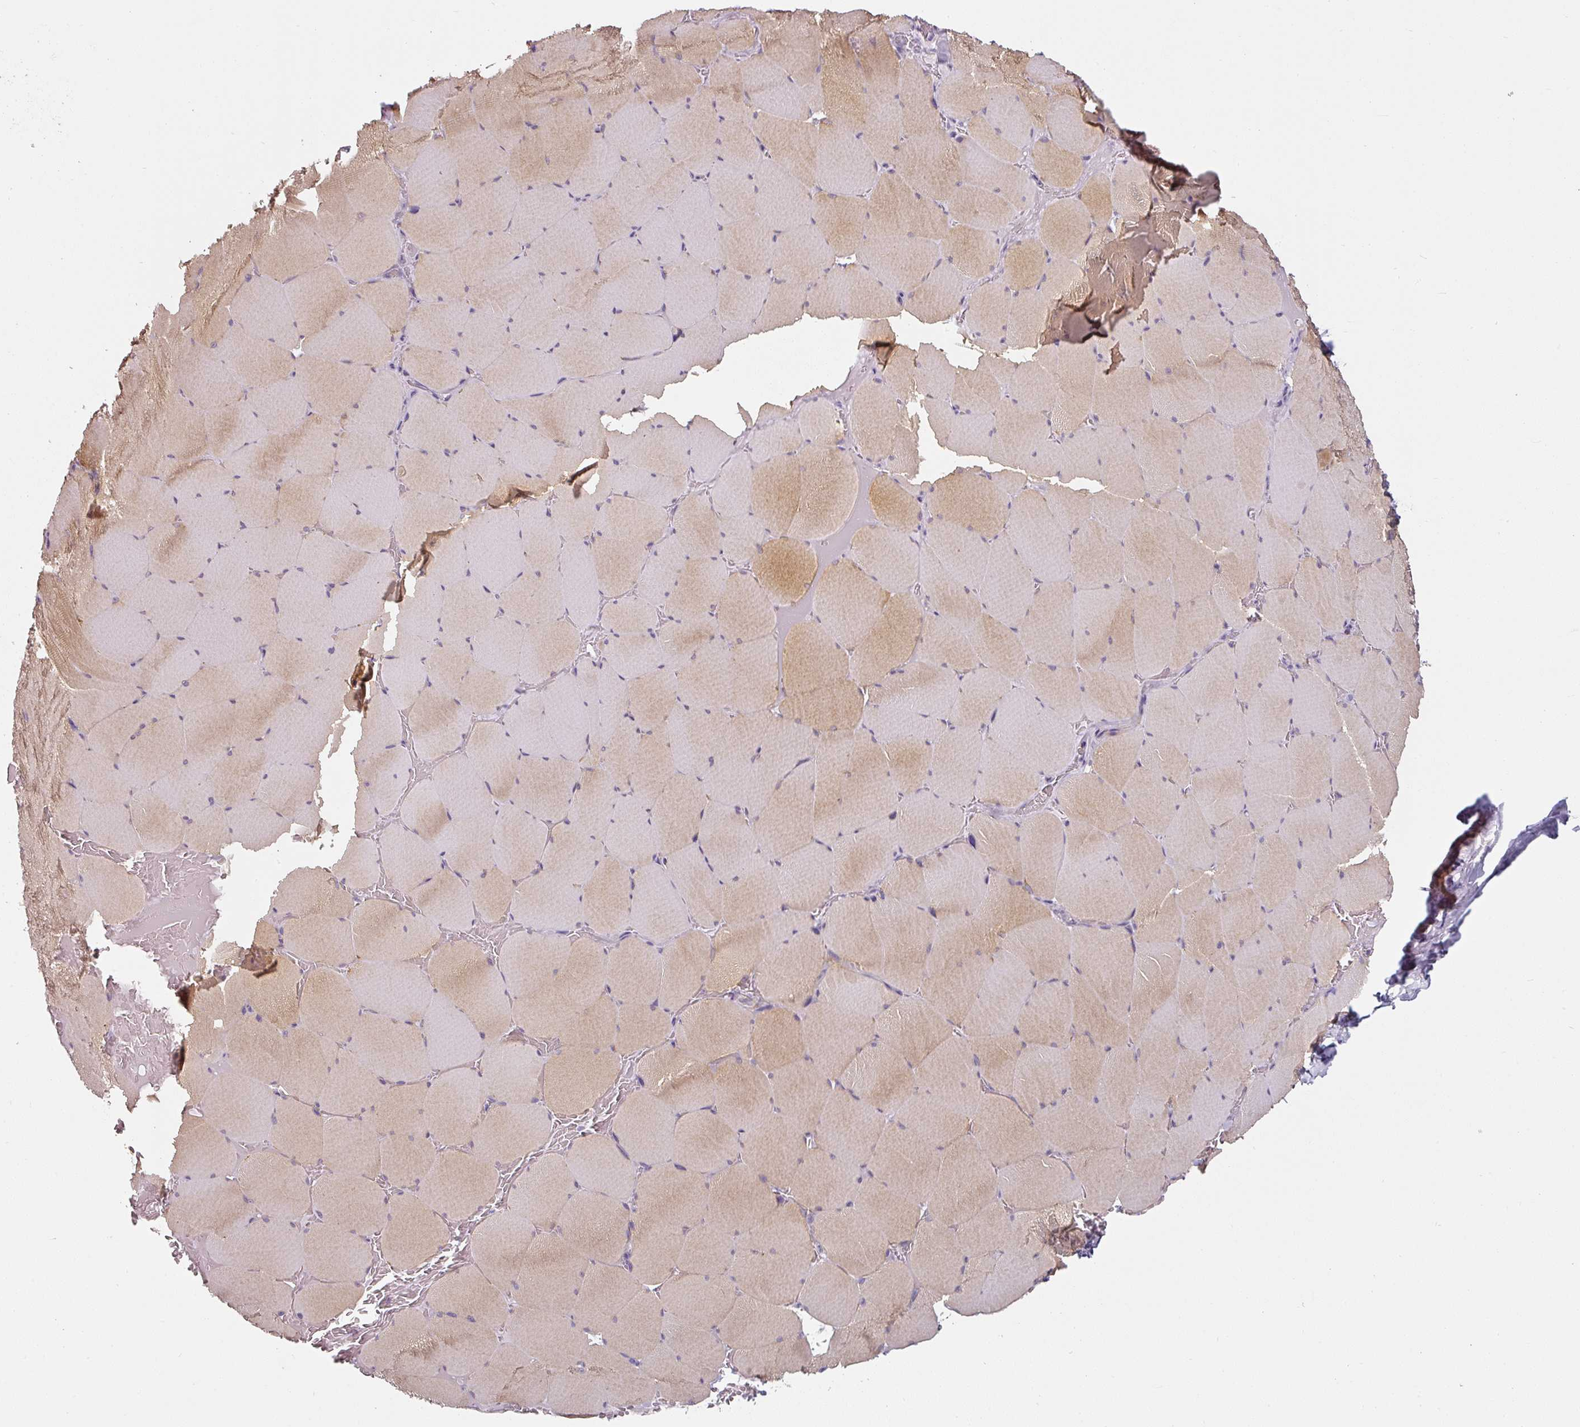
{"staining": {"intensity": "weak", "quantity": "25%-75%", "location": "cytoplasmic/membranous"}, "tissue": "skeletal muscle", "cell_type": "Myocytes", "image_type": "normal", "snomed": [{"axis": "morphology", "description": "Normal tissue, NOS"}, {"axis": "topography", "description": "Skeletal muscle"}, {"axis": "topography", "description": "Head-Neck"}], "caption": "A high-resolution photomicrograph shows immunohistochemistry staining of benign skeletal muscle, which demonstrates weak cytoplasmic/membranous expression in approximately 25%-75% of myocytes. (DAB IHC, brown staining for protein, blue staining for nuclei).", "gene": "CAP2", "patient": {"sex": "male", "age": 66}}